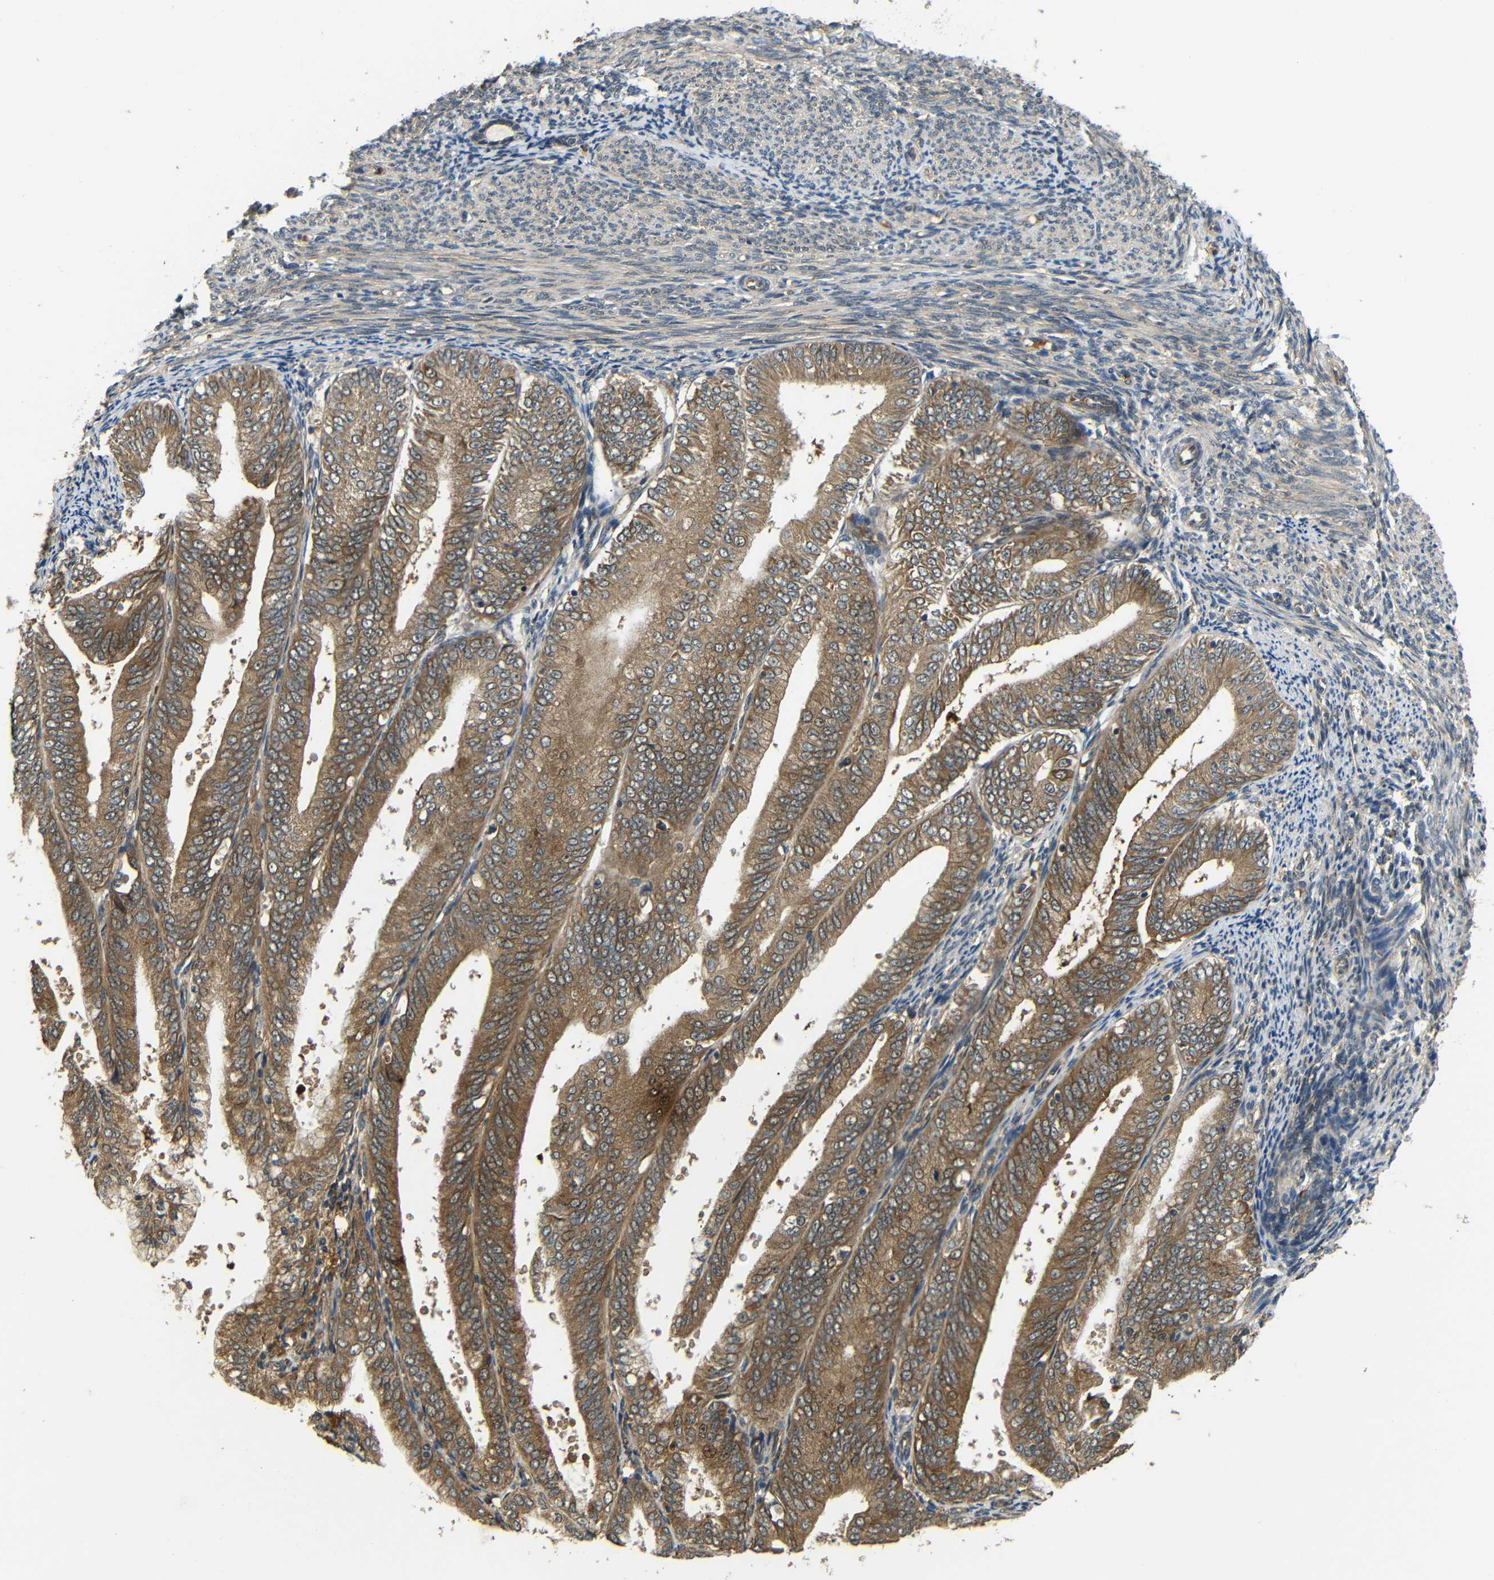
{"staining": {"intensity": "moderate", "quantity": ">75%", "location": "cytoplasmic/membranous"}, "tissue": "endometrial cancer", "cell_type": "Tumor cells", "image_type": "cancer", "snomed": [{"axis": "morphology", "description": "Adenocarcinoma, NOS"}, {"axis": "topography", "description": "Endometrium"}], "caption": "Endometrial cancer stained for a protein (brown) shows moderate cytoplasmic/membranous positive expression in about >75% of tumor cells.", "gene": "EPHB2", "patient": {"sex": "female", "age": 63}}